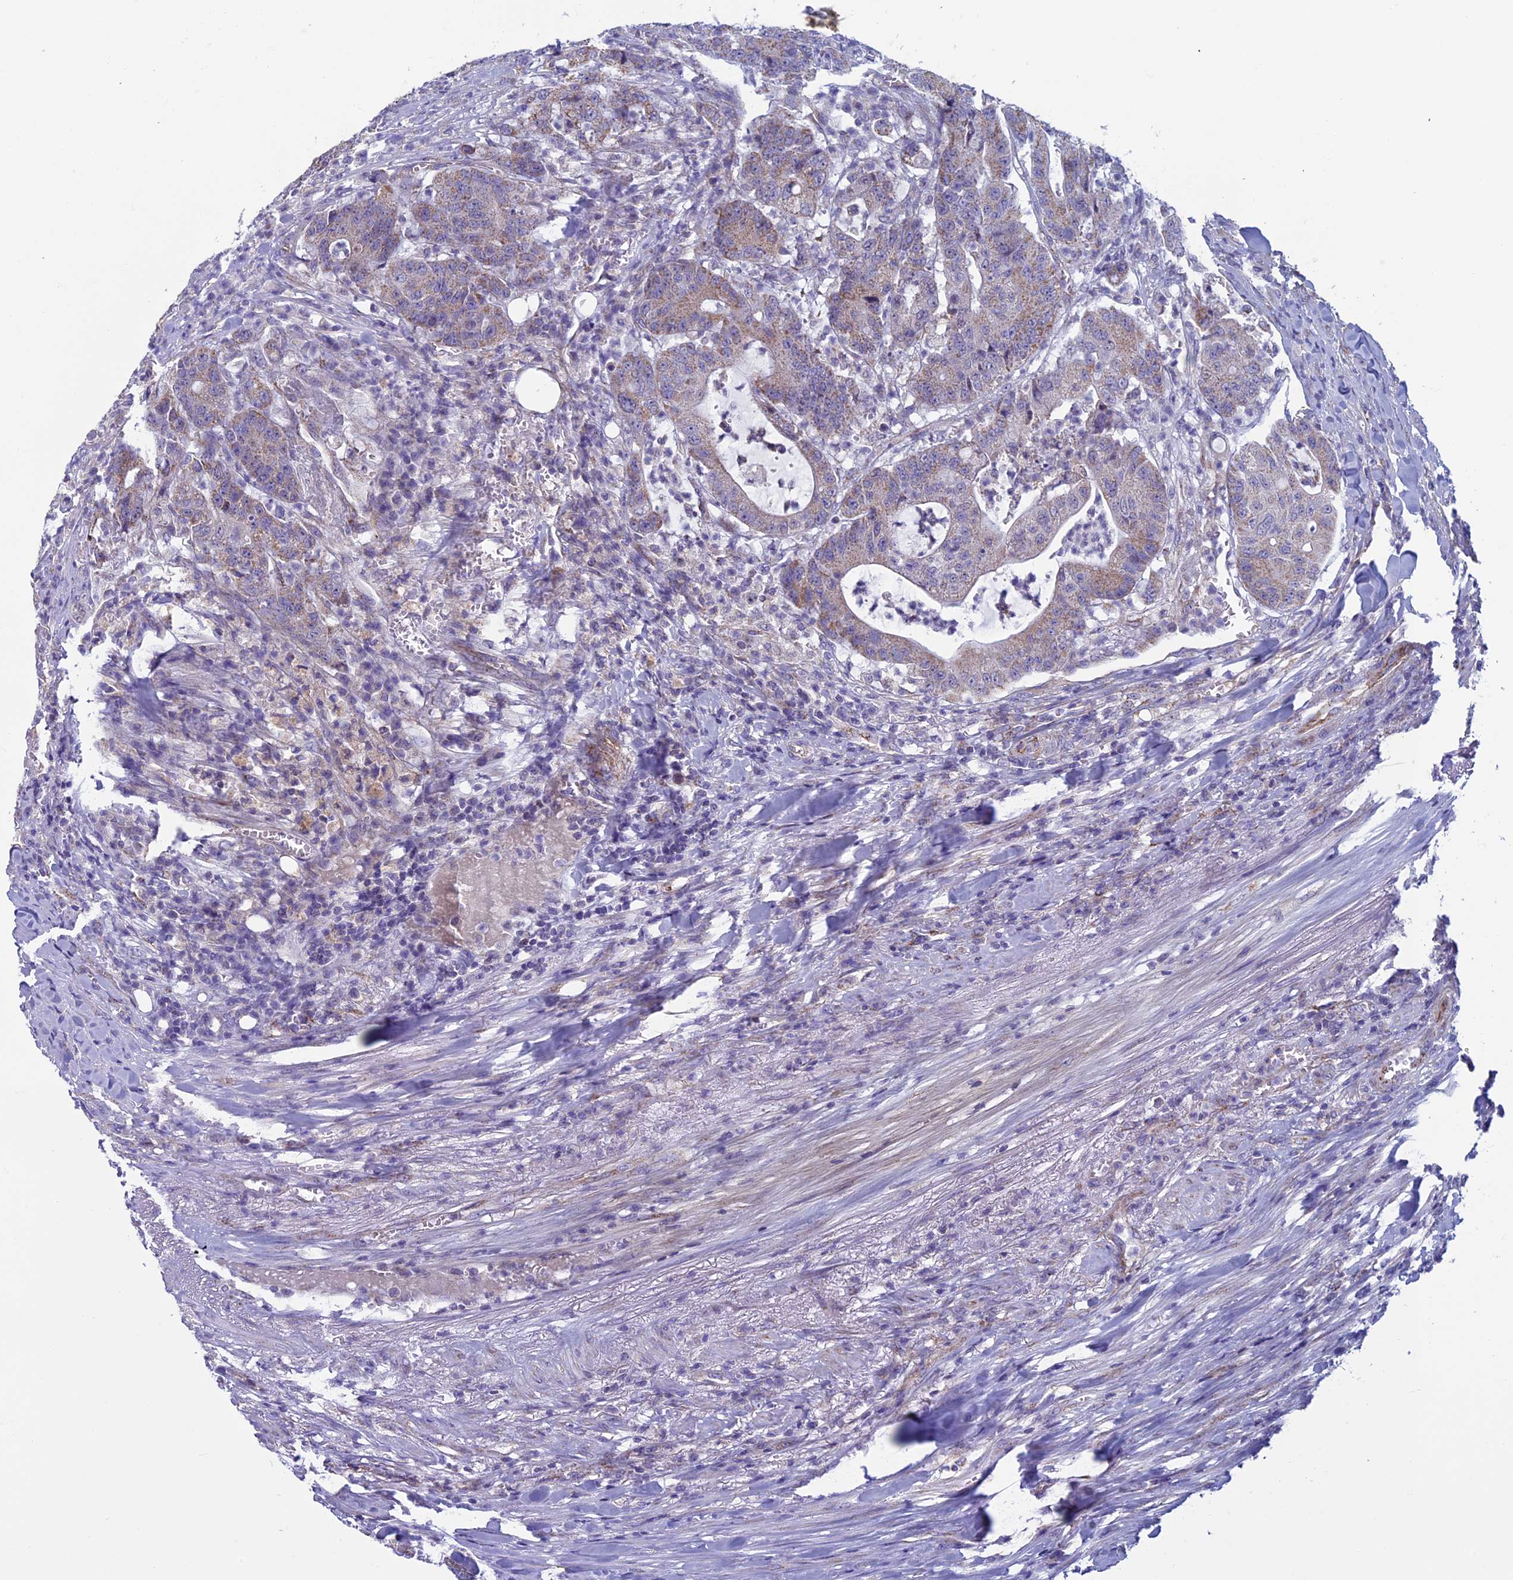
{"staining": {"intensity": "moderate", "quantity": ">75%", "location": "cytoplasmic/membranous"}, "tissue": "colorectal cancer", "cell_type": "Tumor cells", "image_type": "cancer", "snomed": [{"axis": "morphology", "description": "Adenocarcinoma, NOS"}, {"axis": "topography", "description": "Colon"}], "caption": "Protein analysis of adenocarcinoma (colorectal) tissue shows moderate cytoplasmic/membranous expression in about >75% of tumor cells. (brown staining indicates protein expression, while blue staining denotes nuclei).", "gene": "MFSD12", "patient": {"sex": "female", "age": 84}}